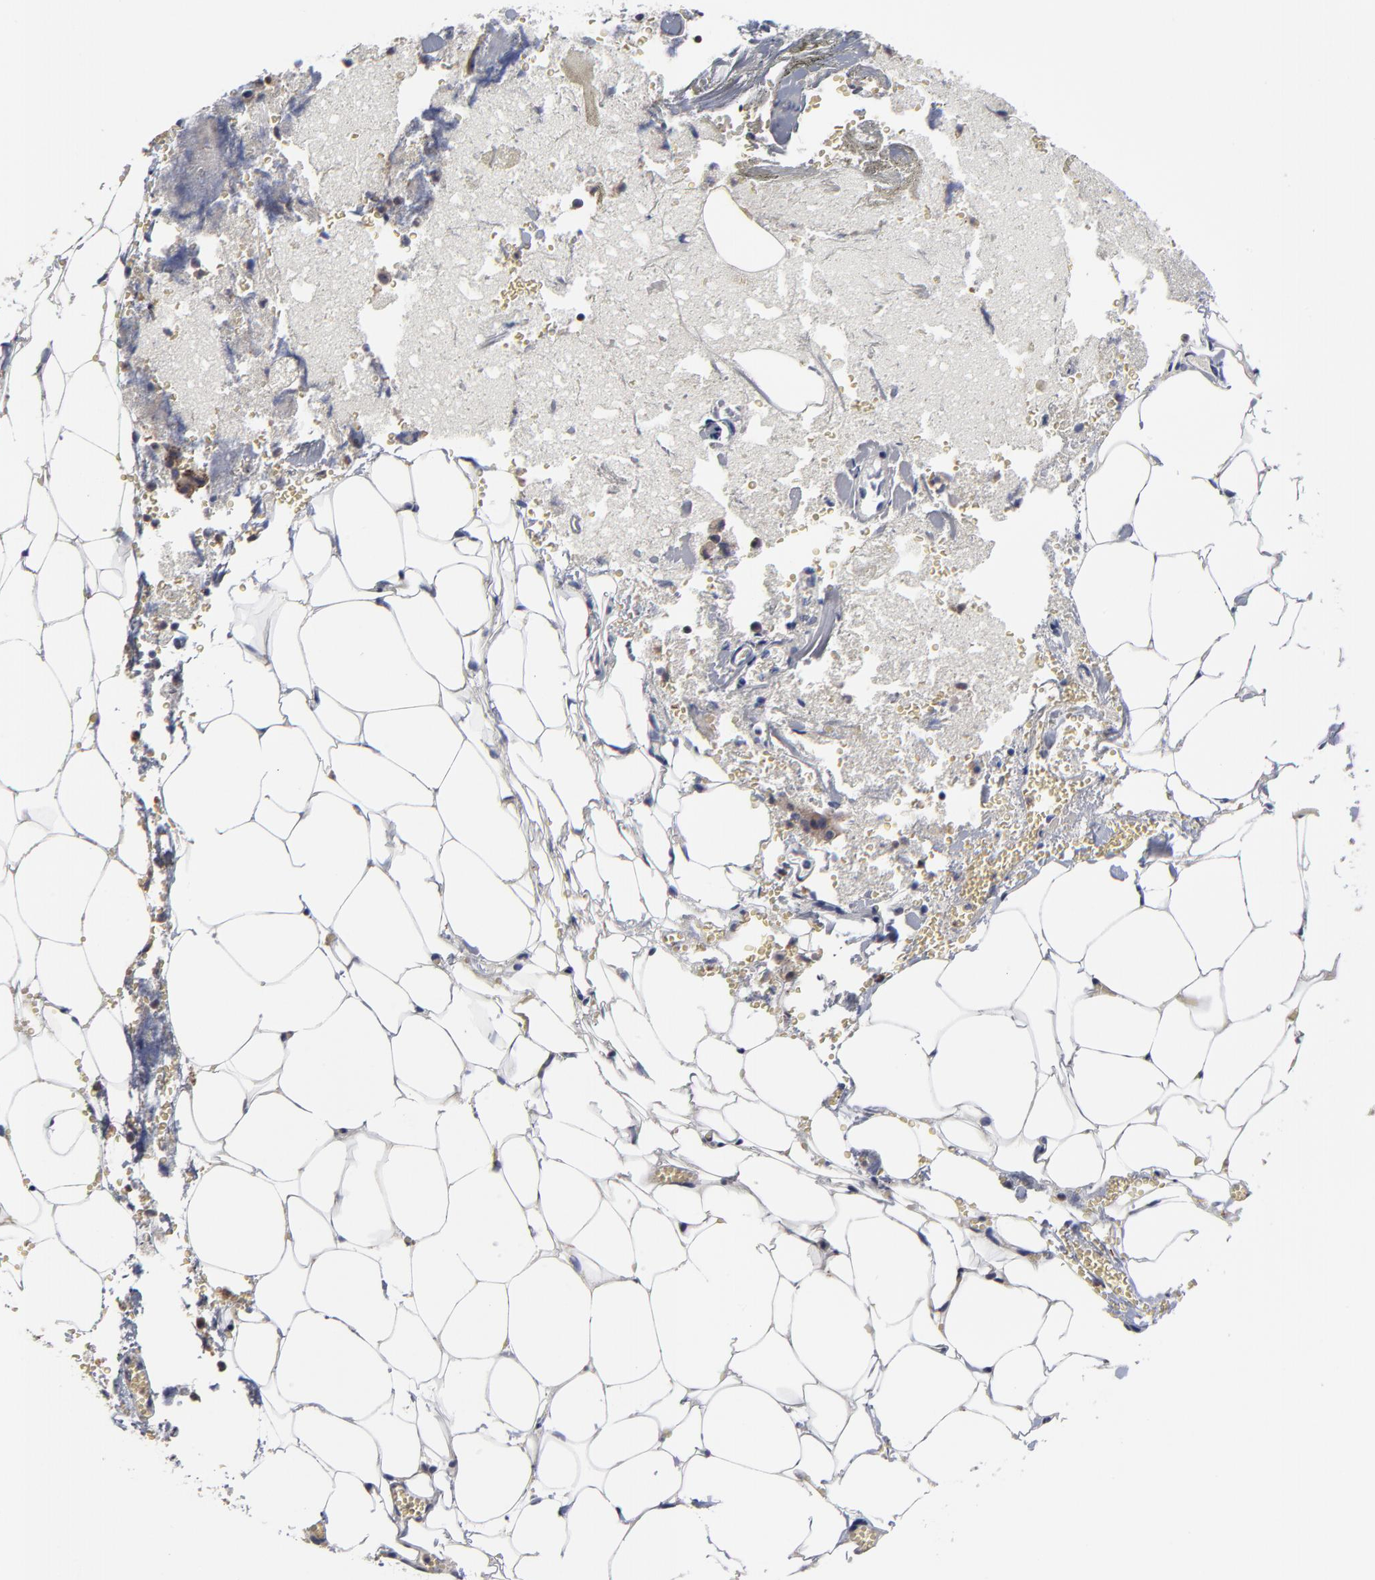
{"staining": {"intensity": "moderate", "quantity": "25%-75%", "location": "cytoplasmic/membranous"}, "tissue": "adrenal gland", "cell_type": "Glandular cells", "image_type": "normal", "snomed": [{"axis": "morphology", "description": "Normal tissue, NOS"}, {"axis": "topography", "description": "Adrenal gland"}], "caption": "This image shows immunohistochemistry (IHC) staining of unremarkable adrenal gland, with medium moderate cytoplasmic/membranous expression in approximately 25%-75% of glandular cells.", "gene": "CXADR", "patient": {"sex": "female", "age": 71}}